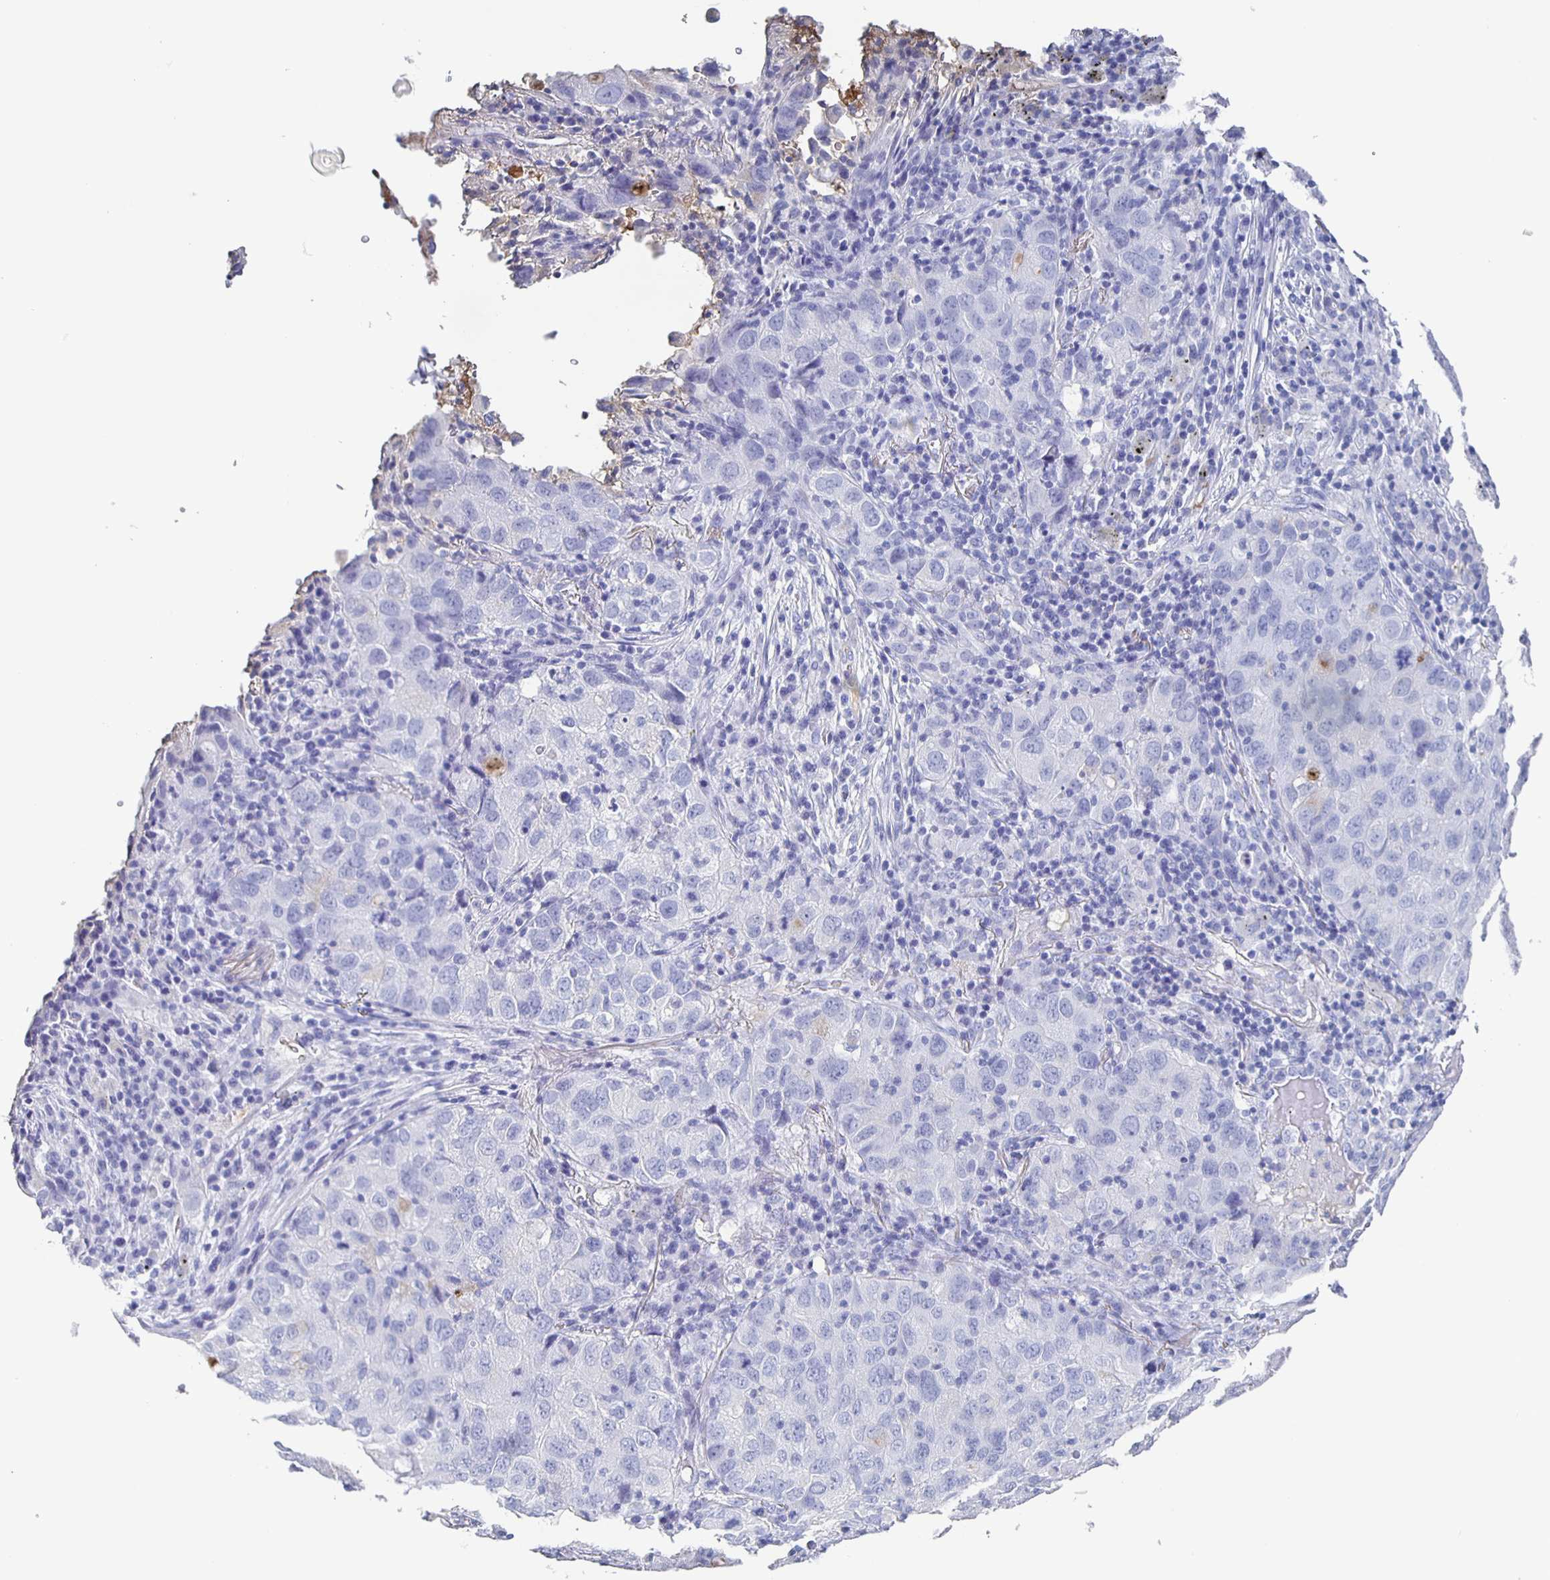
{"staining": {"intensity": "negative", "quantity": "none", "location": "none"}, "tissue": "lung cancer", "cell_type": "Tumor cells", "image_type": "cancer", "snomed": [{"axis": "morphology", "description": "Normal morphology"}, {"axis": "morphology", "description": "Adenocarcinoma, NOS"}, {"axis": "topography", "description": "Lymph node"}, {"axis": "topography", "description": "Lung"}], "caption": "Tumor cells are negative for protein expression in human adenocarcinoma (lung). (Immunohistochemistry, brightfield microscopy, high magnification).", "gene": "FGA", "patient": {"sex": "female", "age": 51}}